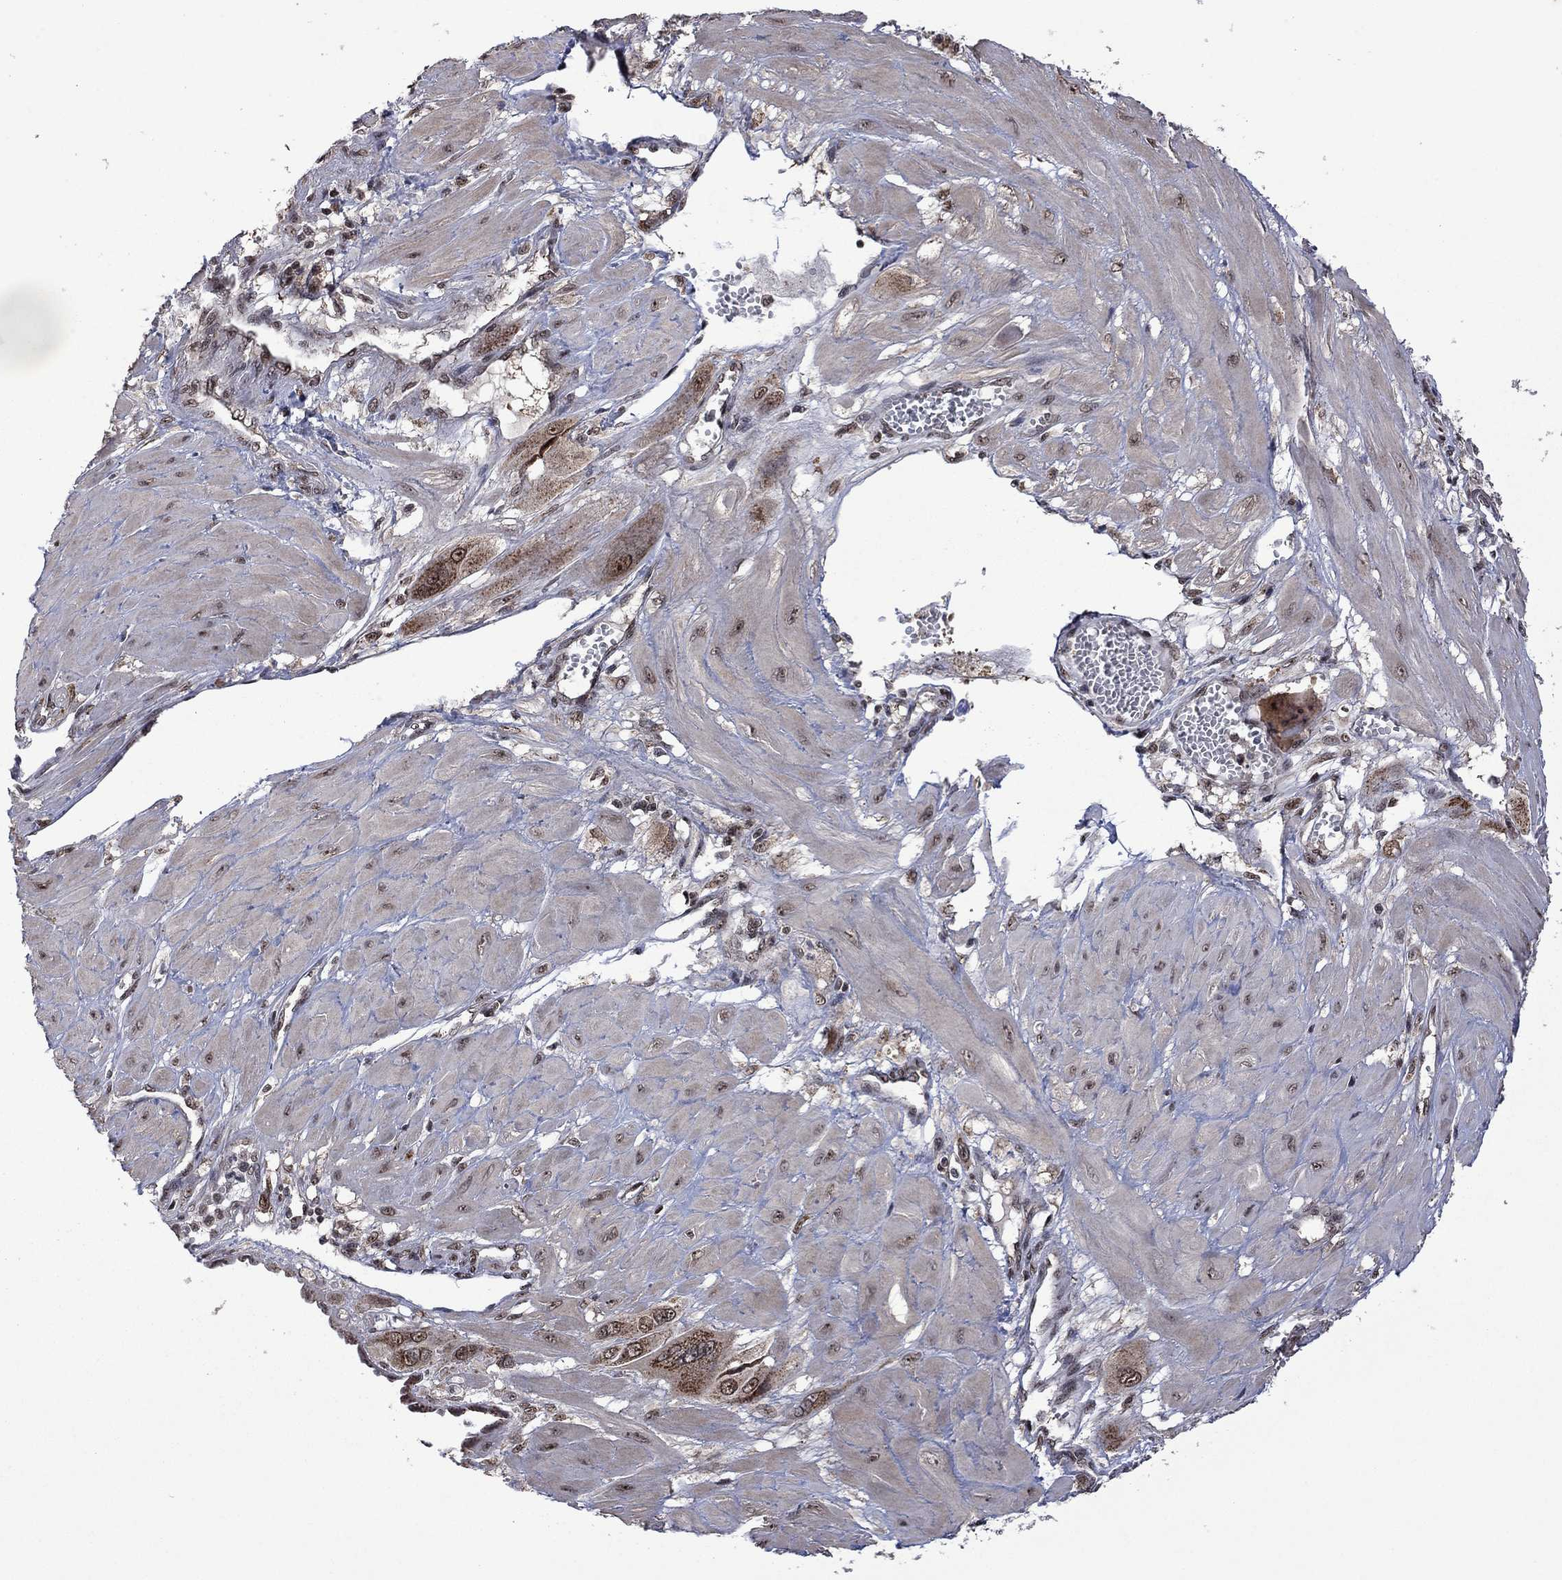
{"staining": {"intensity": "moderate", "quantity": "25%-75%", "location": "cytoplasmic/membranous,nuclear"}, "tissue": "cervical cancer", "cell_type": "Tumor cells", "image_type": "cancer", "snomed": [{"axis": "morphology", "description": "Squamous cell carcinoma, NOS"}, {"axis": "topography", "description": "Cervix"}], "caption": "Protein expression analysis of cervical cancer (squamous cell carcinoma) reveals moderate cytoplasmic/membranous and nuclear staining in about 25%-75% of tumor cells.", "gene": "FBL", "patient": {"sex": "female", "age": 34}}